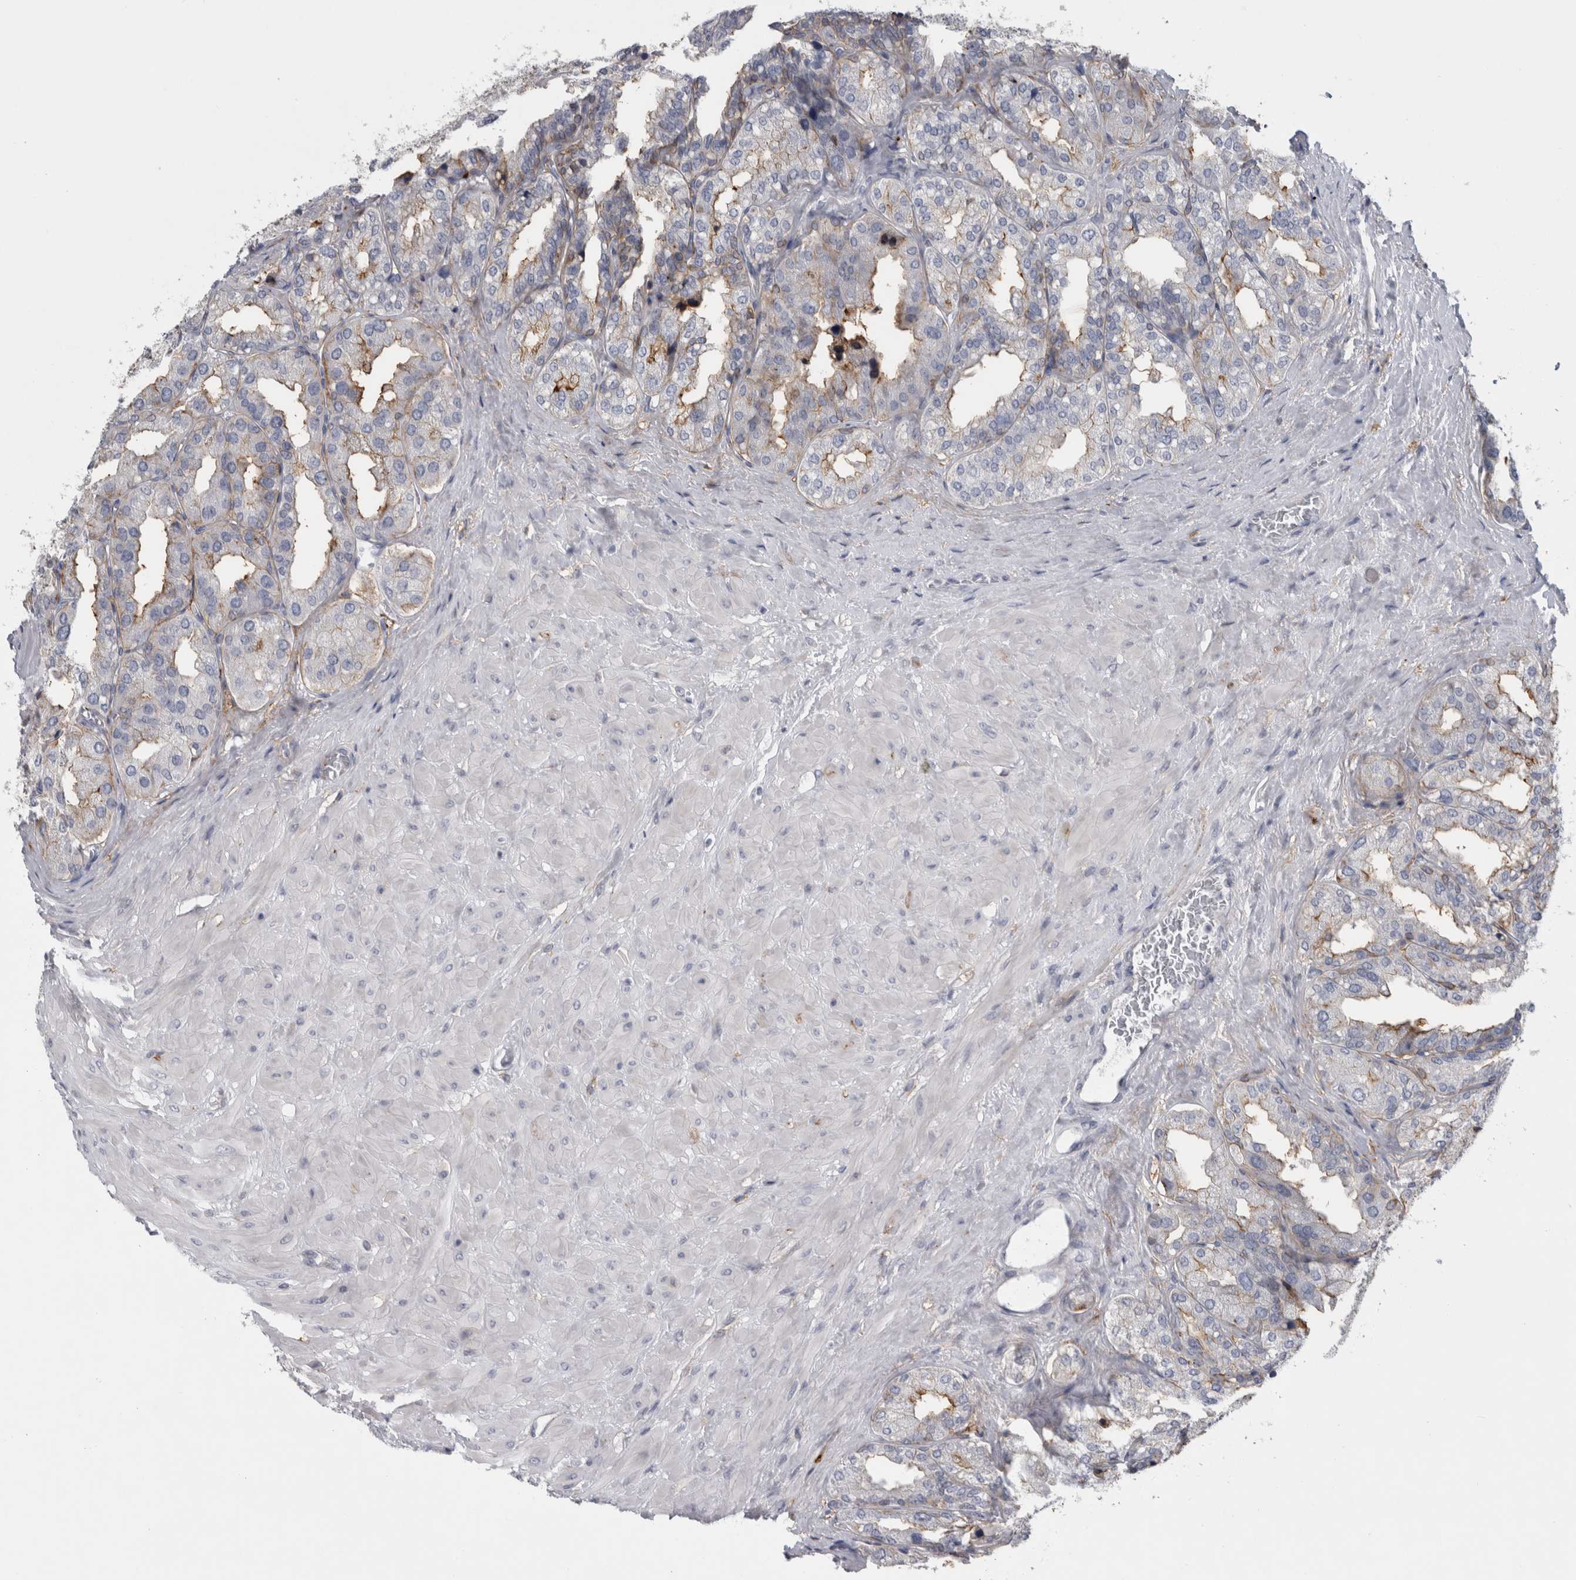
{"staining": {"intensity": "moderate", "quantity": "25%-75%", "location": "cytoplasmic/membranous"}, "tissue": "seminal vesicle", "cell_type": "Glandular cells", "image_type": "normal", "snomed": [{"axis": "morphology", "description": "Normal tissue, NOS"}, {"axis": "topography", "description": "Prostate"}, {"axis": "topography", "description": "Seminal veicle"}], "caption": "This is a histology image of immunohistochemistry staining of unremarkable seminal vesicle, which shows moderate expression in the cytoplasmic/membranous of glandular cells.", "gene": "DNAJC24", "patient": {"sex": "male", "age": 51}}